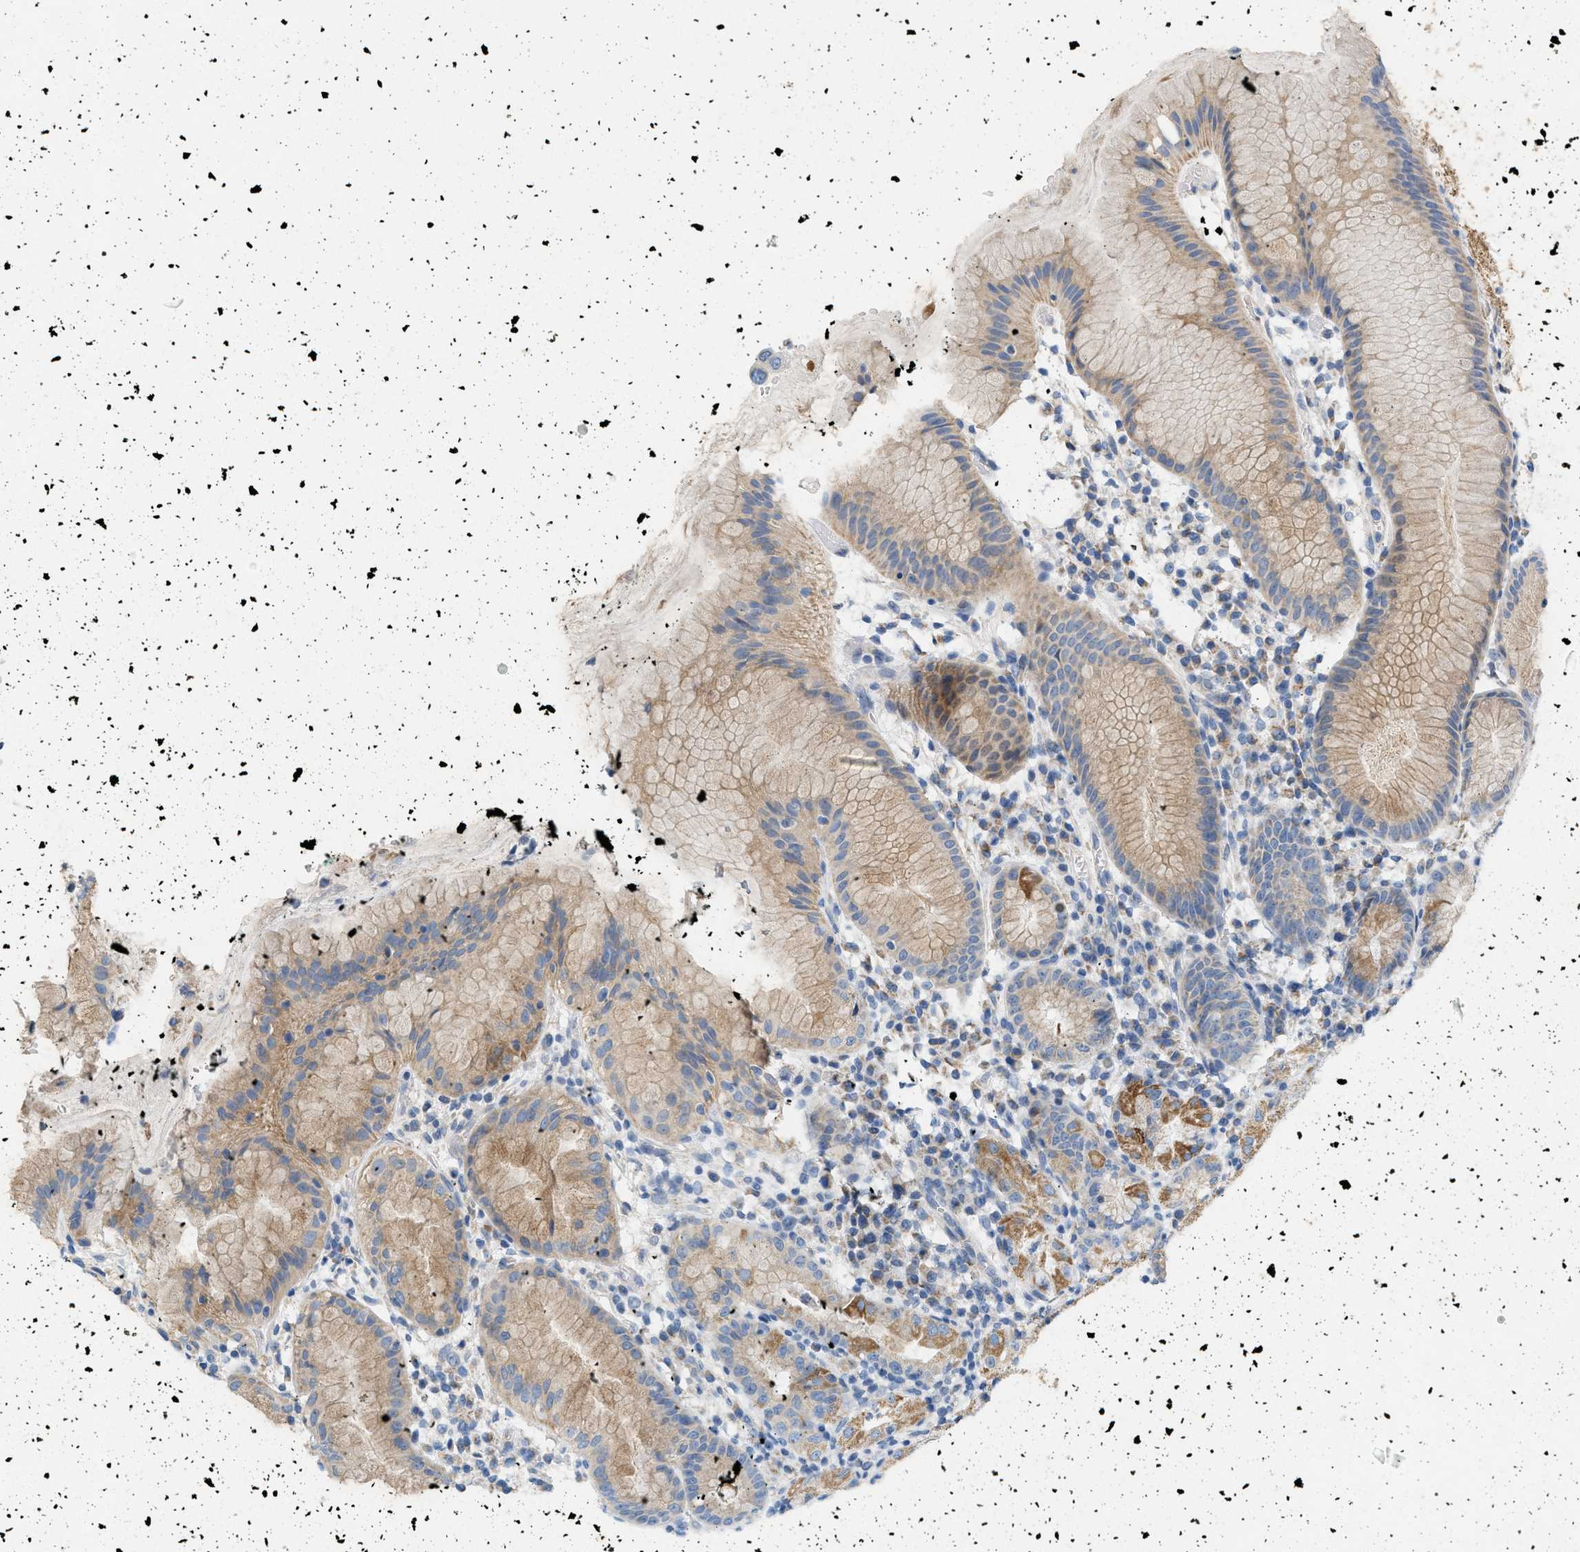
{"staining": {"intensity": "moderate", "quantity": ">75%", "location": "cytoplasmic/membranous"}, "tissue": "stomach", "cell_type": "Glandular cells", "image_type": "normal", "snomed": [{"axis": "morphology", "description": "Normal tissue, NOS"}, {"axis": "topography", "description": "Stomach"}, {"axis": "topography", "description": "Stomach, lower"}], "caption": "This is a micrograph of immunohistochemistry (IHC) staining of unremarkable stomach, which shows moderate staining in the cytoplasmic/membranous of glandular cells.", "gene": "NDUFS8", "patient": {"sex": "female", "age": 75}}